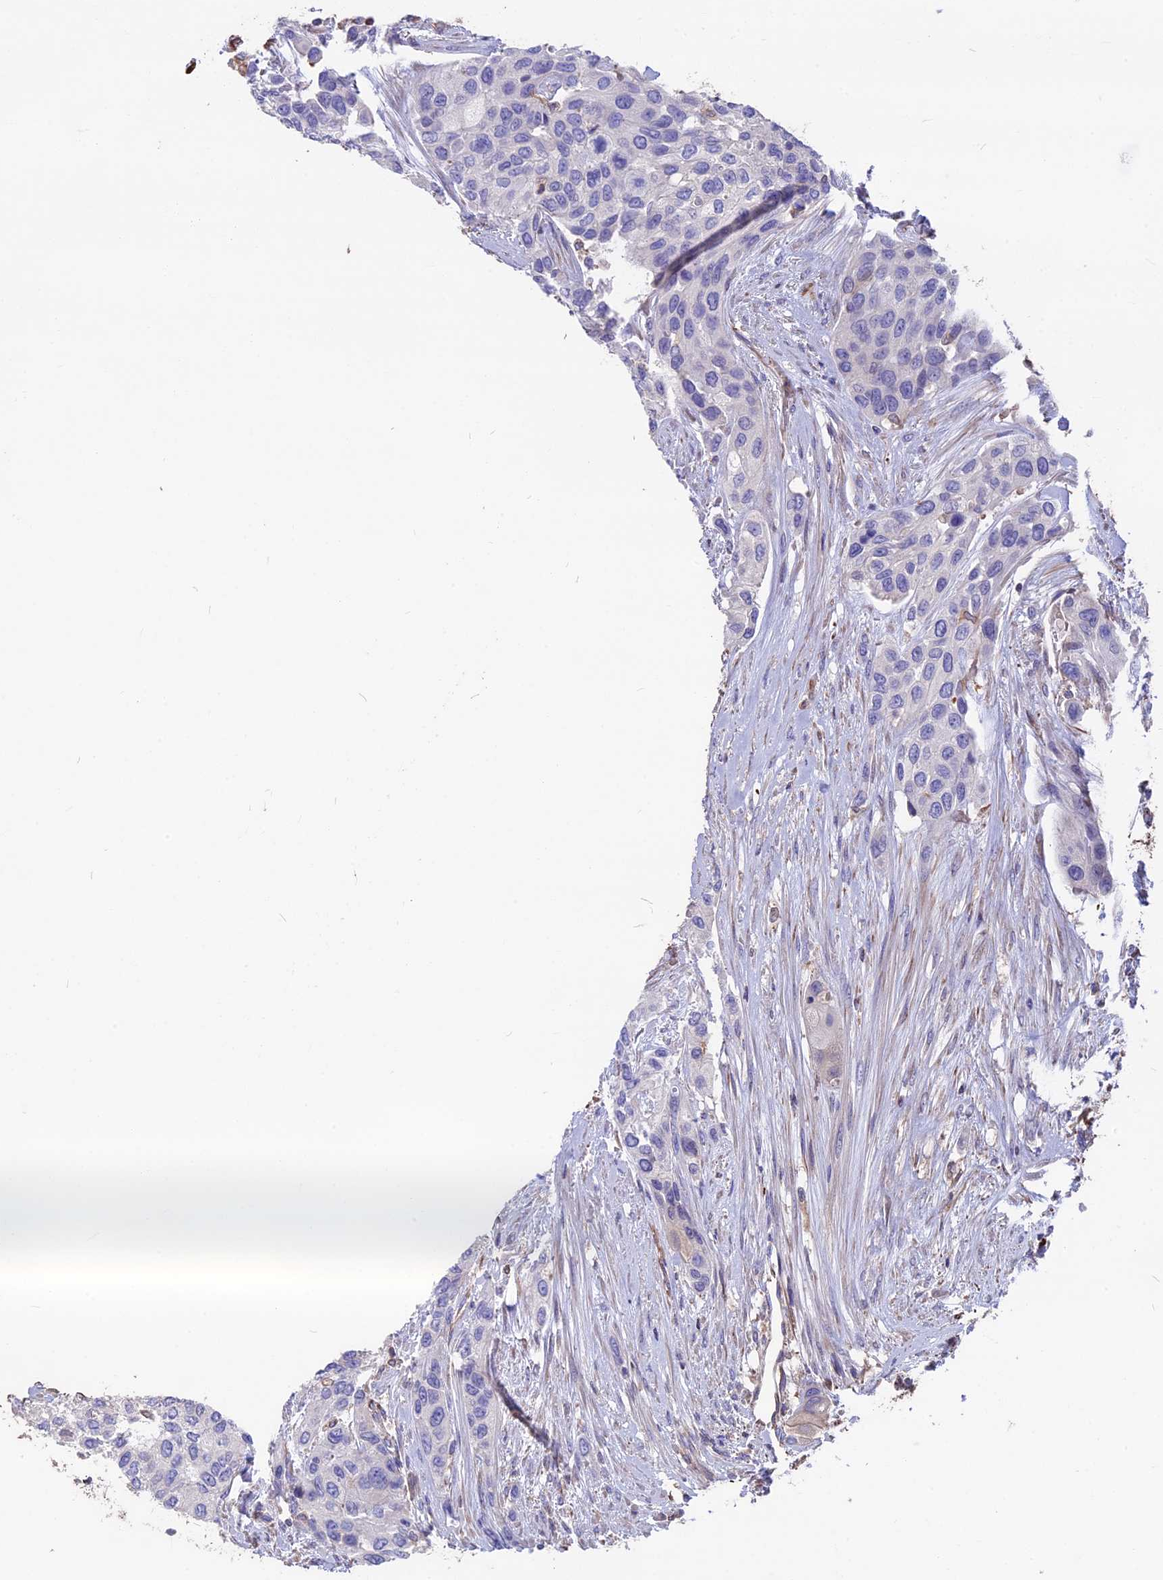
{"staining": {"intensity": "negative", "quantity": "none", "location": "none"}, "tissue": "urothelial cancer", "cell_type": "Tumor cells", "image_type": "cancer", "snomed": [{"axis": "morphology", "description": "Normal tissue, NOS"}, {"axis": "morphology", "description": "Urothelial carcinoma, High grade"}, {"axis": "topography", "description": "Vascular tissue"}, {"axis": "topography", "description": "Urinary bladder"}], "caption": "An IHC photomicrograph of urothelial cancer is shown. There is no staining in tumor cells of urothelial cancer.", "gene": "SEH1L", "patient": {"sex": "female", "age": 56}}